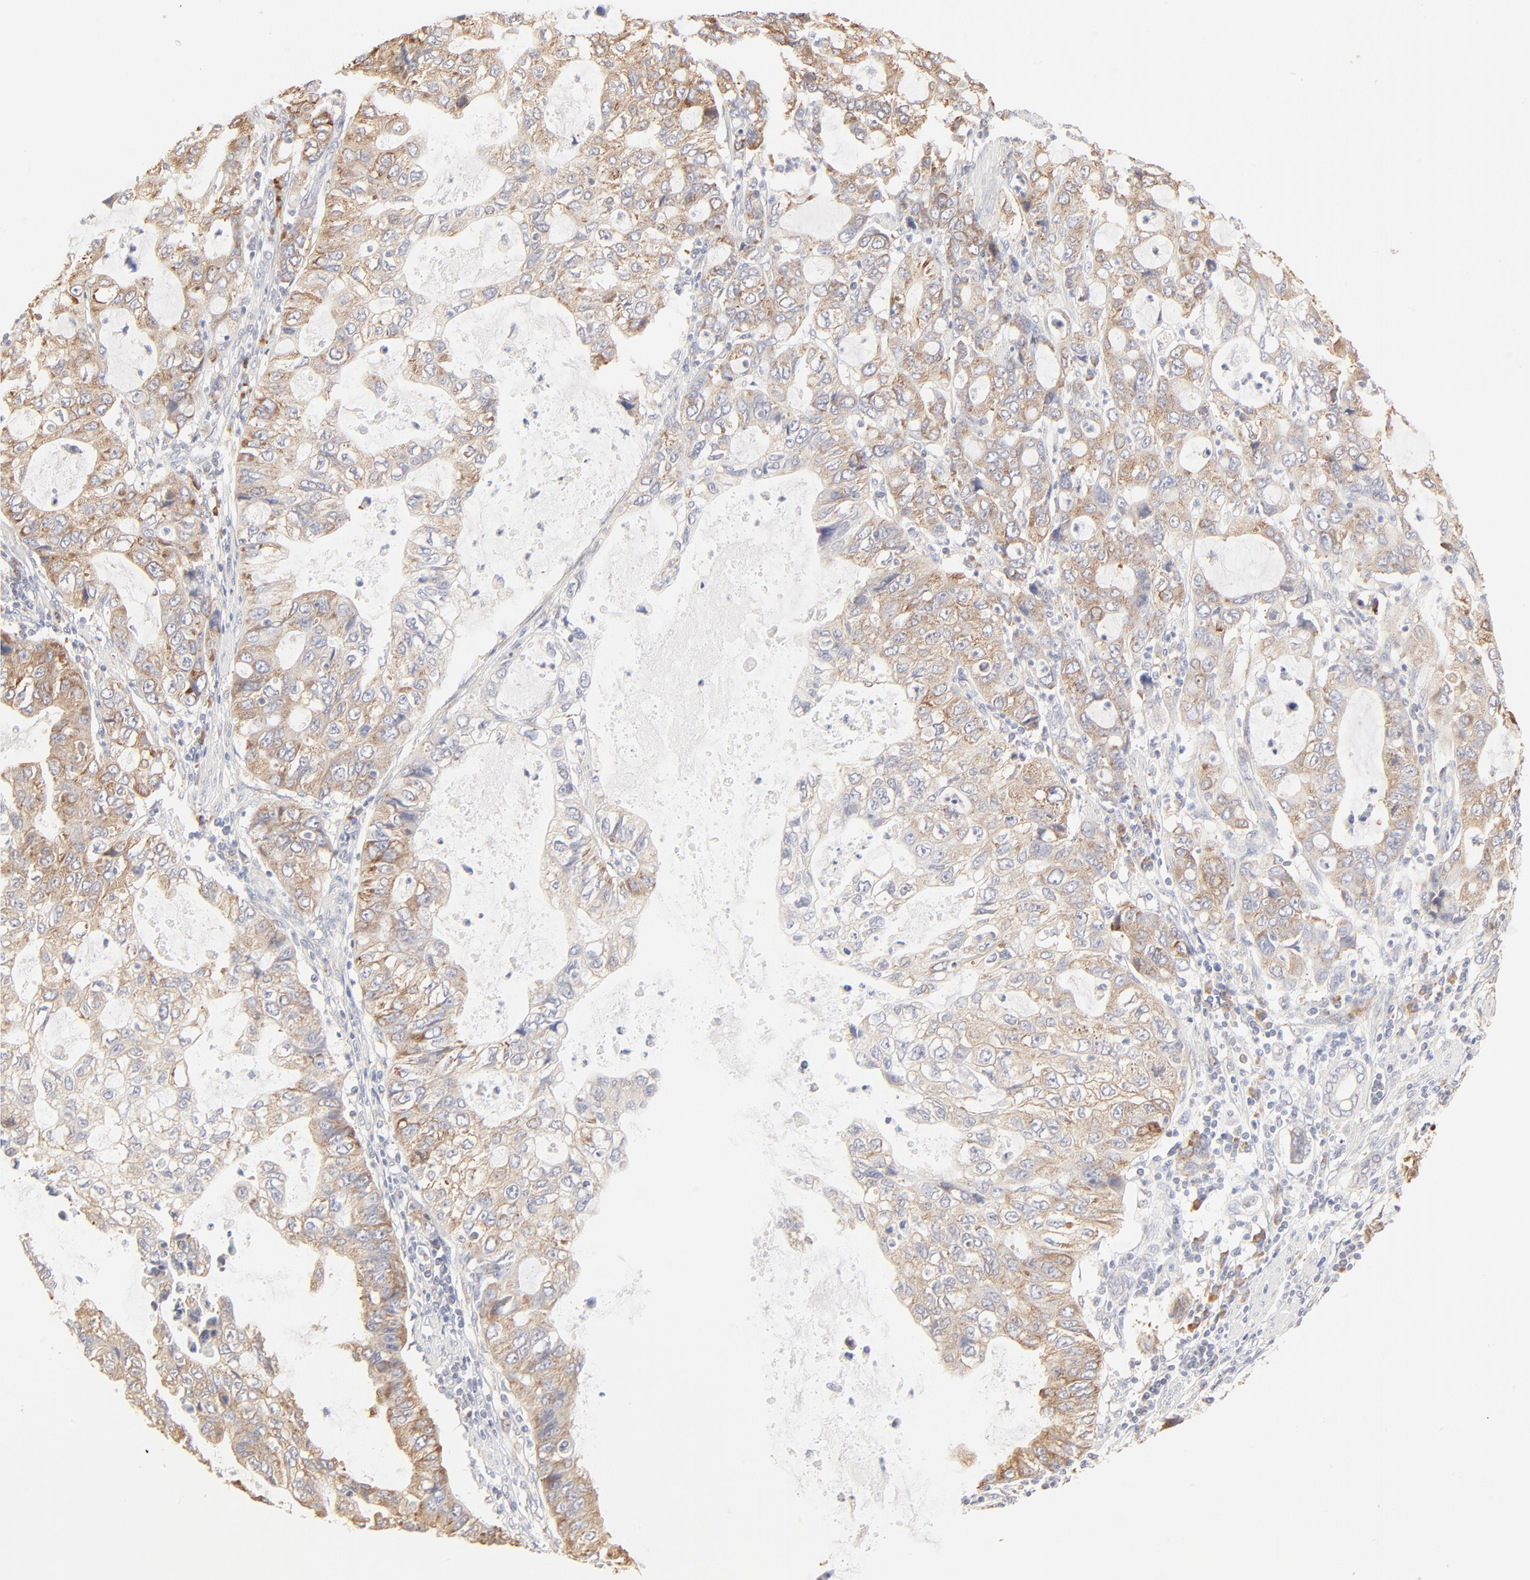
{"staining": {"intensity": "weak", "quantity": ">75%", "location": "cytoplasmic/membranous"}, "tissue": "stomach cancer", "cell_type": "Tumor cells", "image_type": "cancer", "snomed": [{"axis": "morphology", "description": "Adenocarcinoma, NOS"}, {"axis": "topography", "description": "Stomach, upper"}], "caption": "A brown stain highlights weak cytoplasmic/membranous expression of a protein in human stomach cancer tumor cells. The protein is stained brown, and the nuclei are stained in blue (DAB IHC with brightfield microscopy, high magnification).", "gene": "RPS20", "patient": {"sex": "female", "age": 52}}